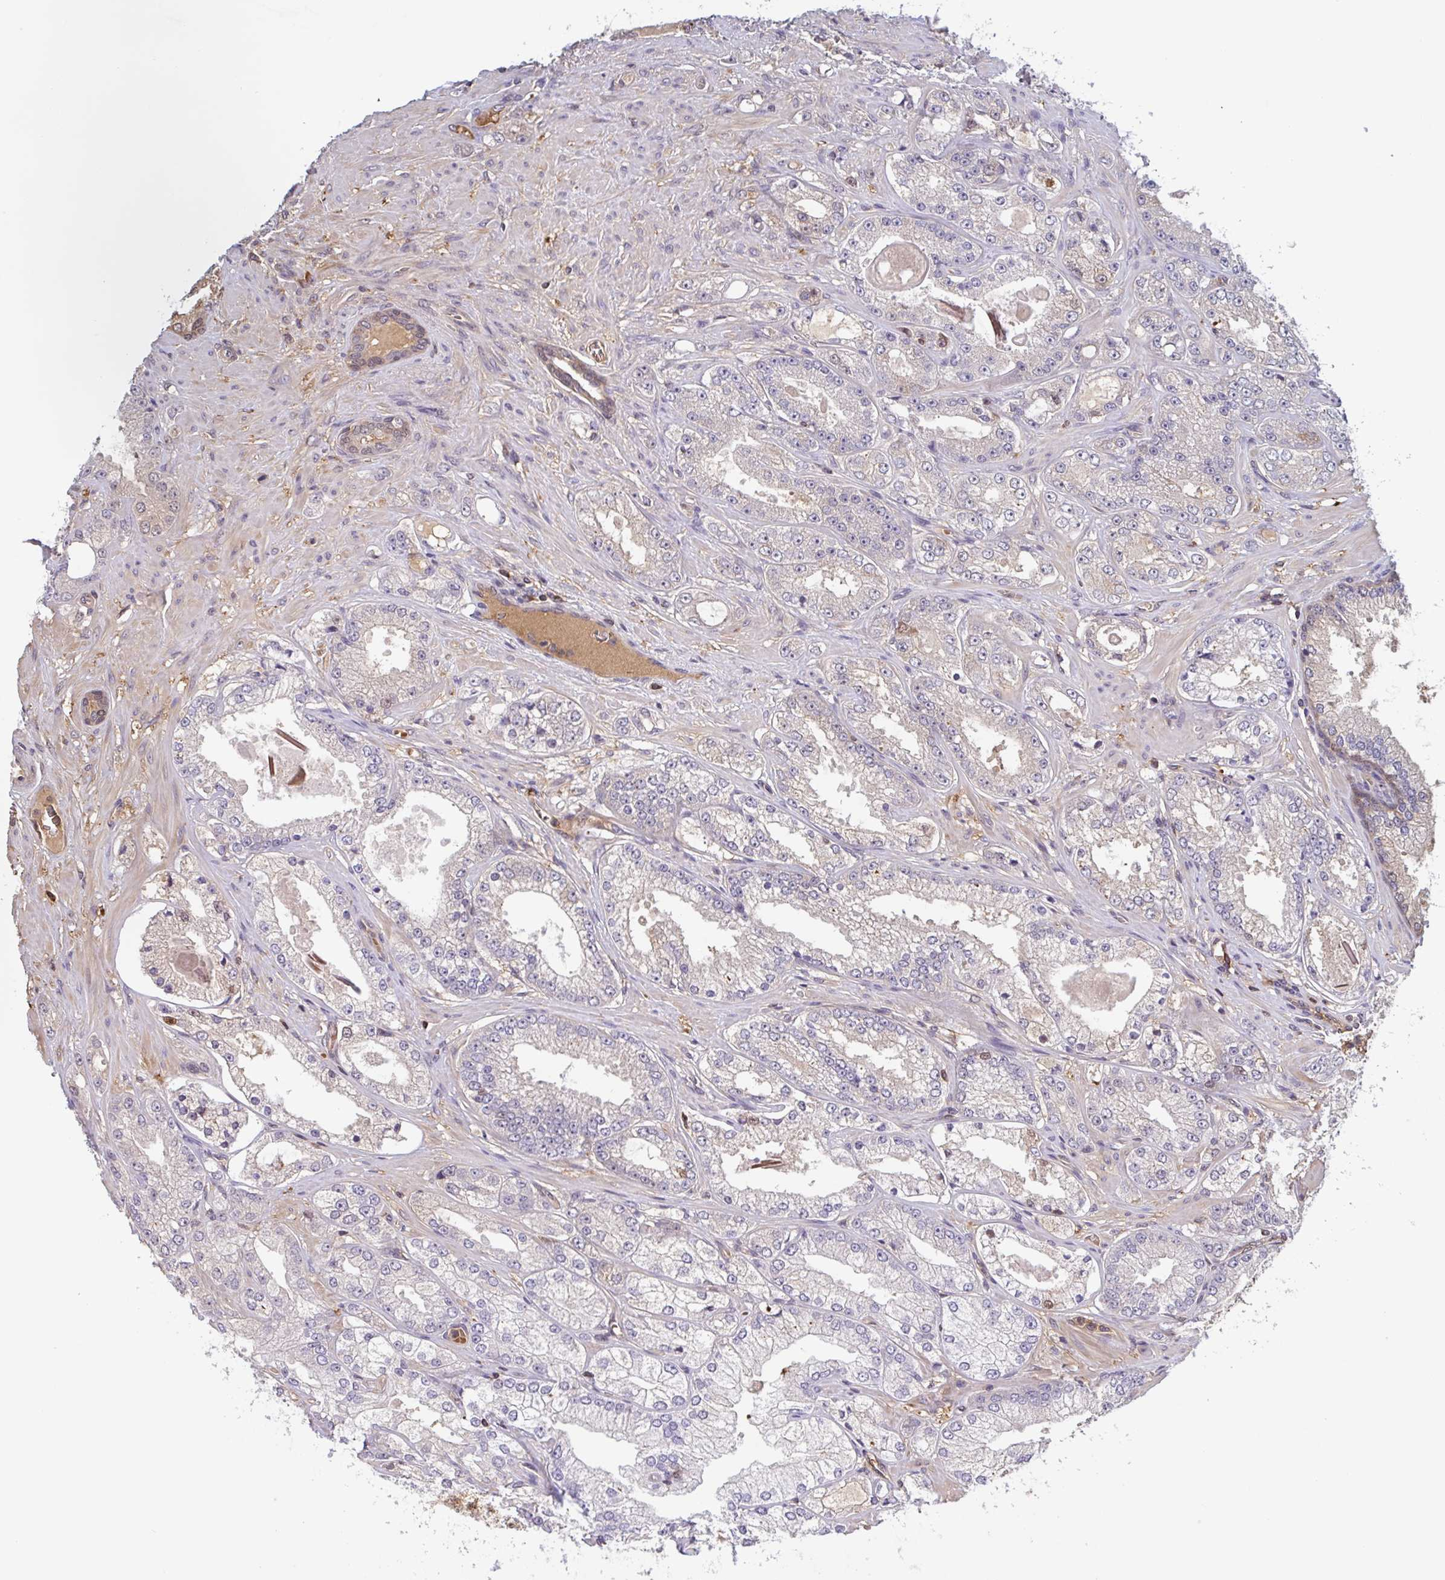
{"staining": {"intensity": "negative", "quantity": "none", "location": "none"}, "tissue": "prostate cancer", "cell_type": "Tumor cells", "image_type": "cancer", "snomed": [{"axis": "morphology", "description": "Normal tissue, NOS"}, {"axis": "morphology", "description": "Adenocarcinoma, High grade"}, {"axis": "topography", "description": "Prostate"}, {"axis": "topography", "description": "Peripheral nerve tissue"}], "caption": "Immunohistochemistry (IHC) micrograph of neoplastic tissue: human adenocarcinoma (high-grade) (prostate) stained with DAB reveals no significant protein positivity in tumor cells.", "gene": "OTOP2", "patient": {"sex": "male", "age": 68}}